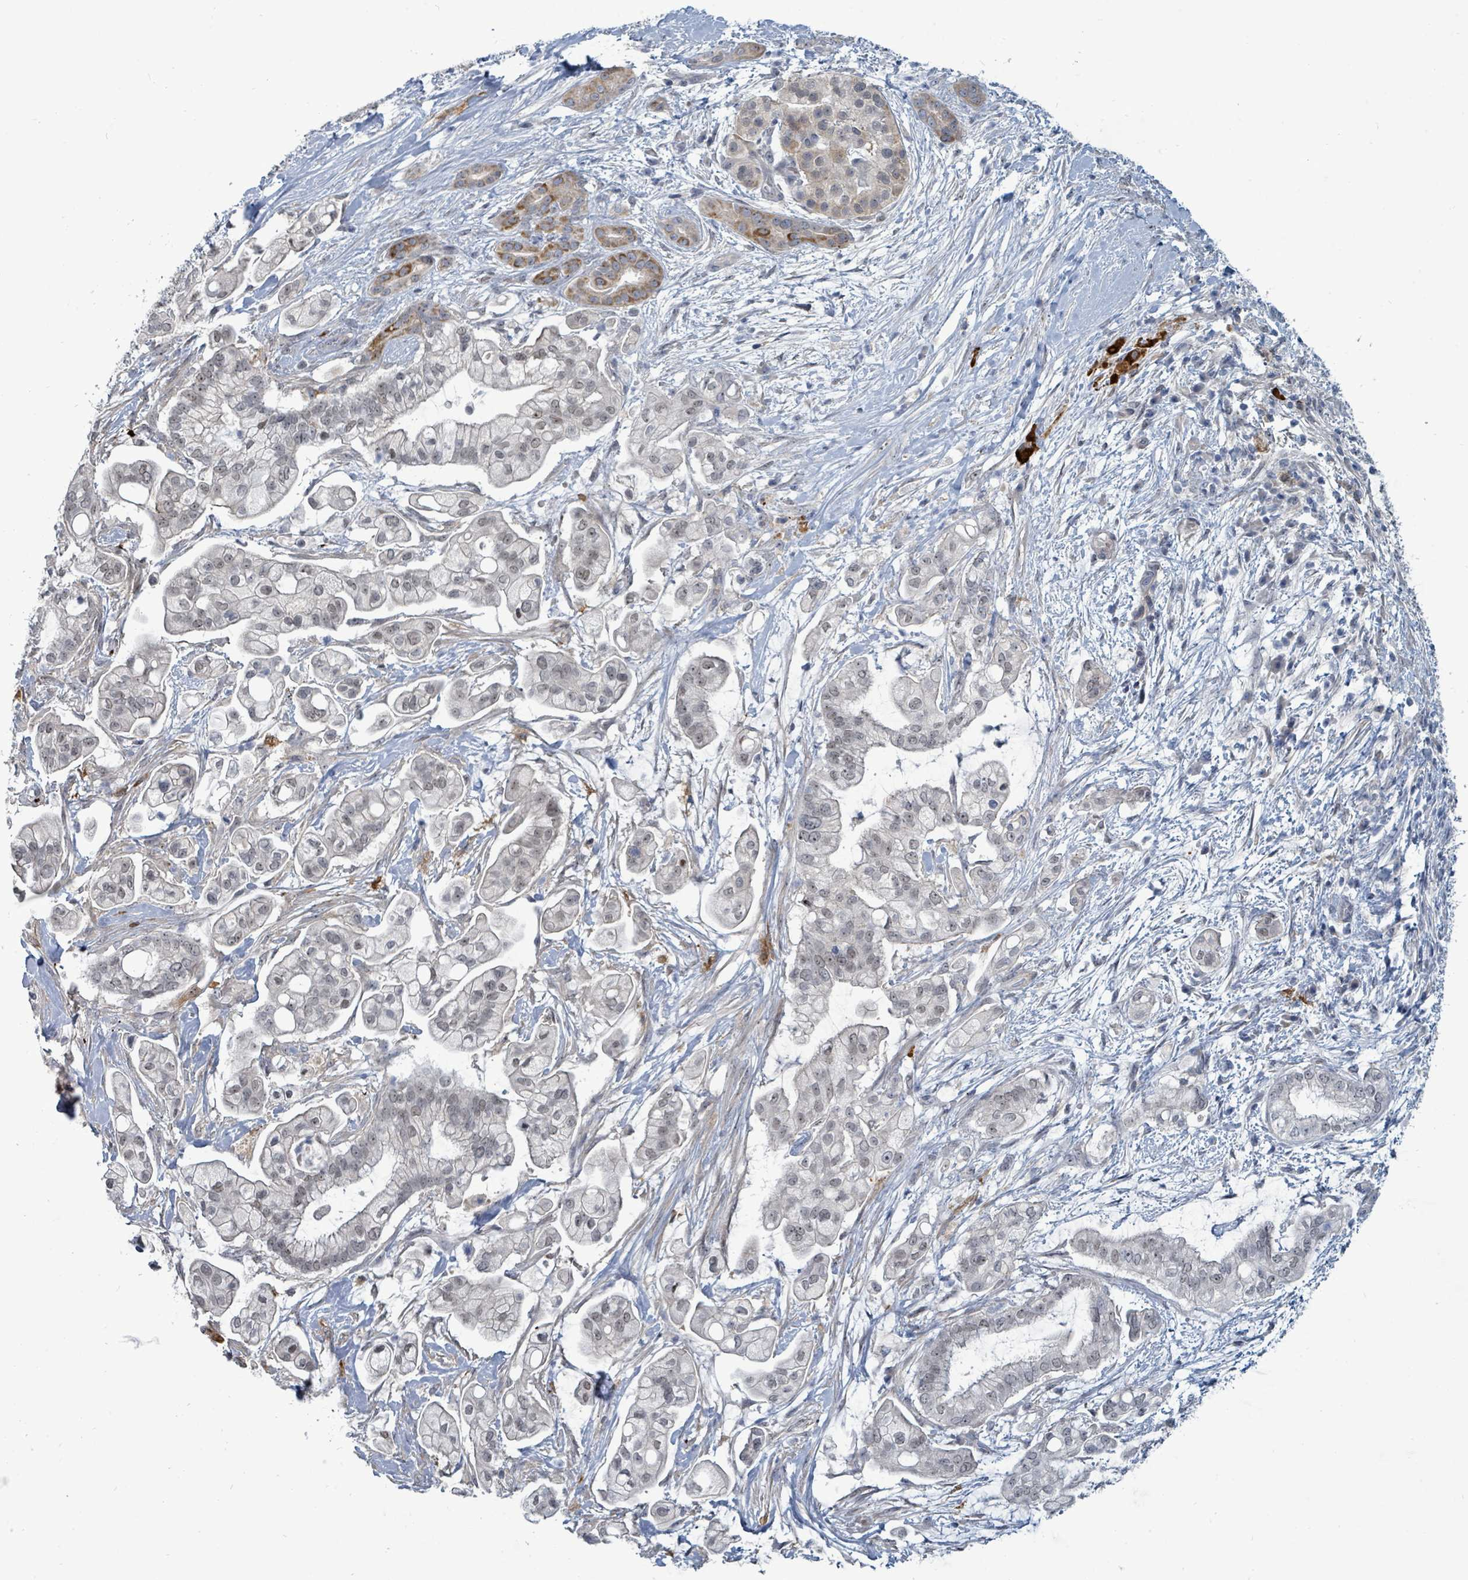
{"staining": {"intensity": "negative", "quantity": "none", "location": "none"}, "tissue": "pancreatic cancer", "cell_type": "Tumor cells", "image_type": "cancer", "snomed": [{"axis": "morphology", "description": "Adenocarcinoma, NOS"}, {"axis": "topography", "description": "Pancreas"}], "caption": "Tumor cells show no significant protein expression in pancreatic cancer (adenocarcinoma). The staining was performed using DAB (3,3'-diaminobenzidine) to visualize the protein expression in brown, while the nuclei were stained in blue with hematoxylin (Magnification: 20x).", "gene": "TRDMT1", "patient": {"sex": "female", "age": 69}}